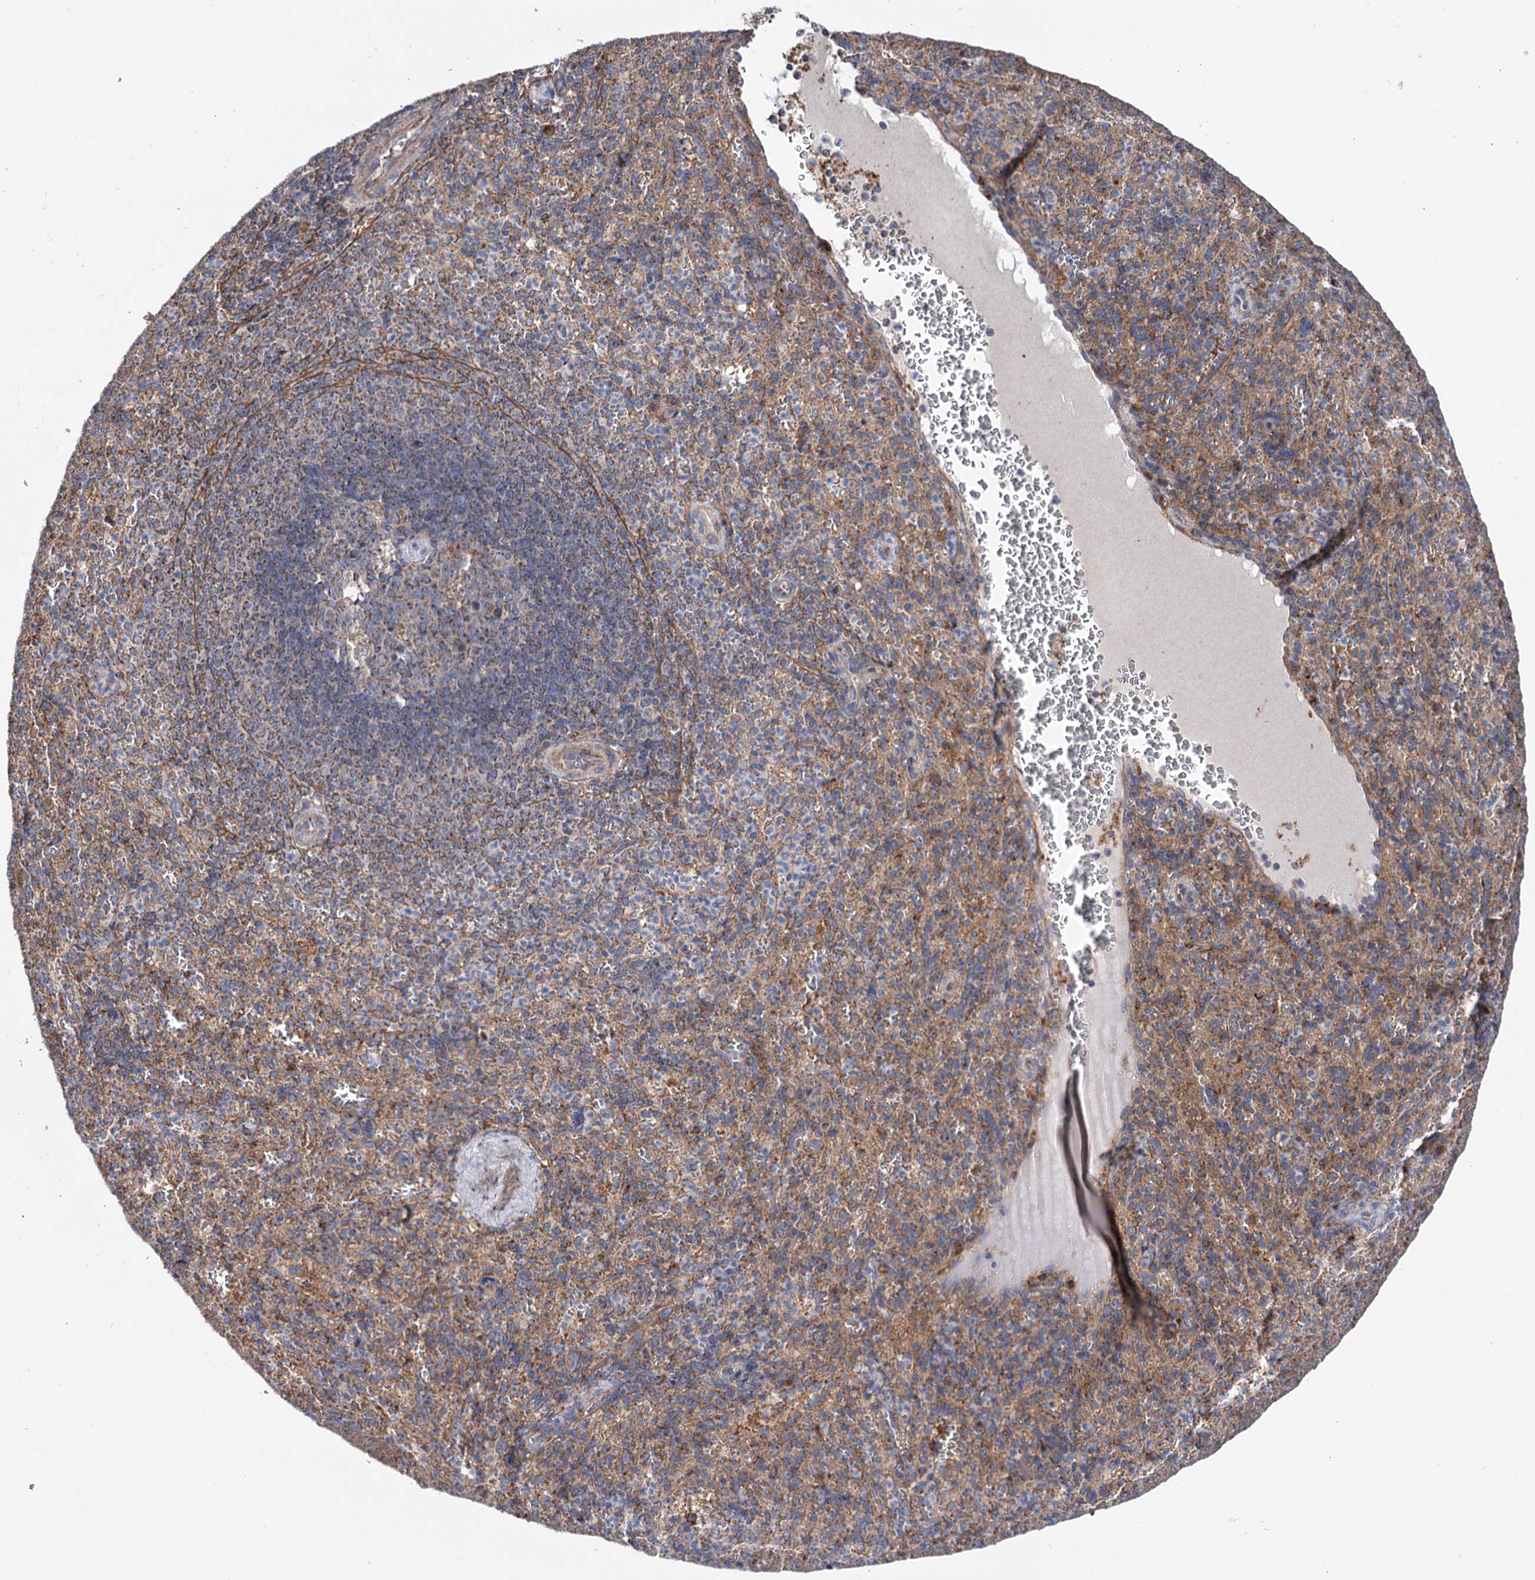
{"staining": {"intensity": "moderate", "quantity": "25%-75%", "location": "cytoplasmic/membranous"}, "tissue": "spleen", "cell_type": "Cells in red pulp", "image_type": "normal", "snomed": [{"axis": "morphology", "description": "Normal tissue, NOS"}, {"axis": "topography", "description": "Spleen"}], "caption": "DAB (3,3'-diaminobenzidine) immunohistochemical staining of benign human spleen exhibits moderate cytoplasmic/membranous protein positivity in approximately 25%-75% of cells in red pulp.", "gene": "SUCLA2", "patient": {"sex": "female", "age": 21}}